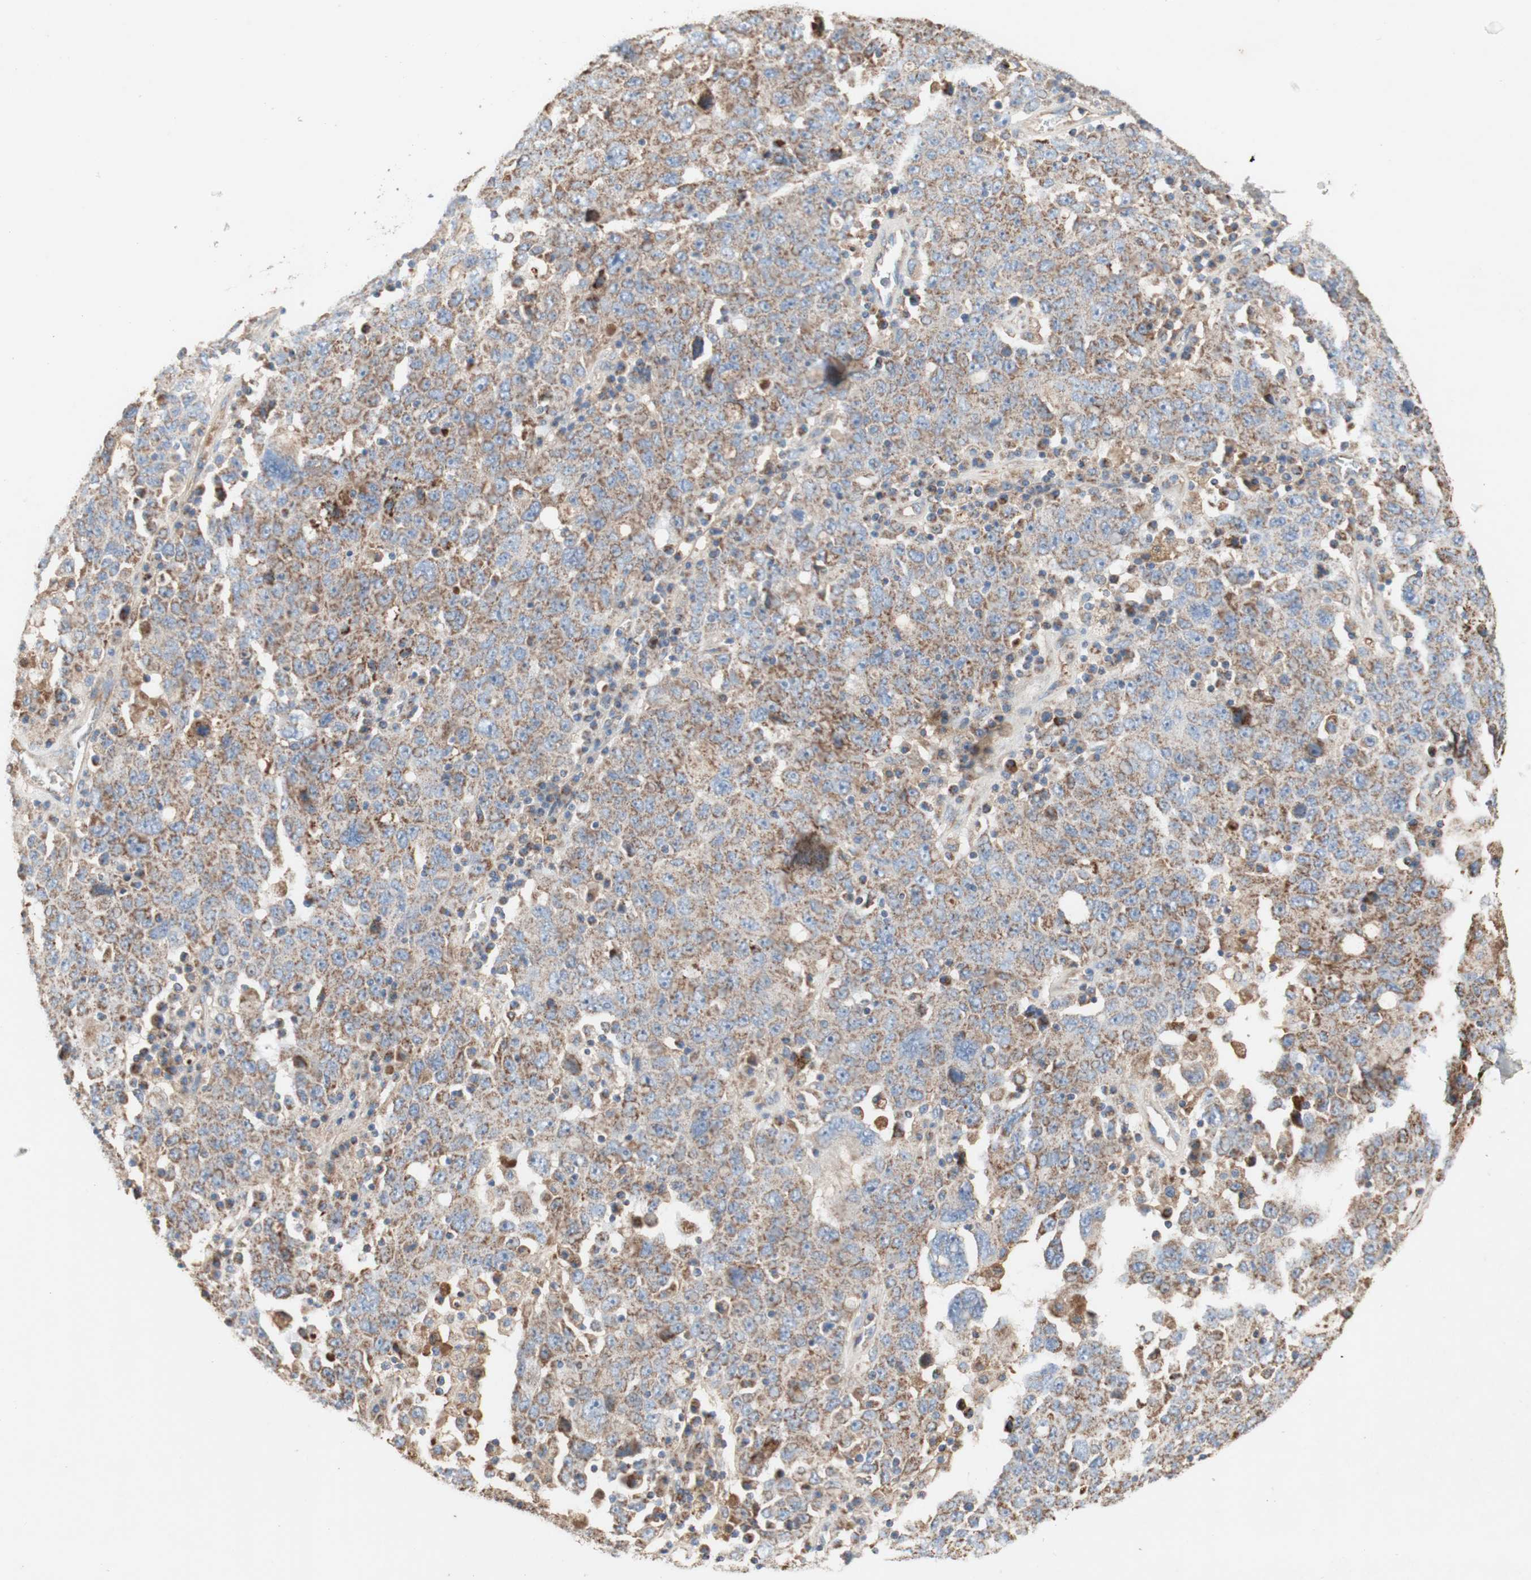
{"staining": {"intensity": "moderate", "quantity": ">75%", "location": "cytoplasmic/membranous"}, "tissue": "ovarian cancer", "cell_type": "Tumor cells", "image_type": "cancer", "snomed": [{"axis": "morphology", "description": "Carcinoma, endometroid"}, {"axis": "topography", "description": "Ovary"}], "caption": "Ovarian endometroid carcinoma tissue demonstrates moderate cytoplasmic/membranous expression in approximately >75% of tumor cells, visualized by immunohistochemistry. (IHC, brightfield microscopy, high magnification).", "gene": "SDHB", "patient": {"sex": "female", "age": 62}}